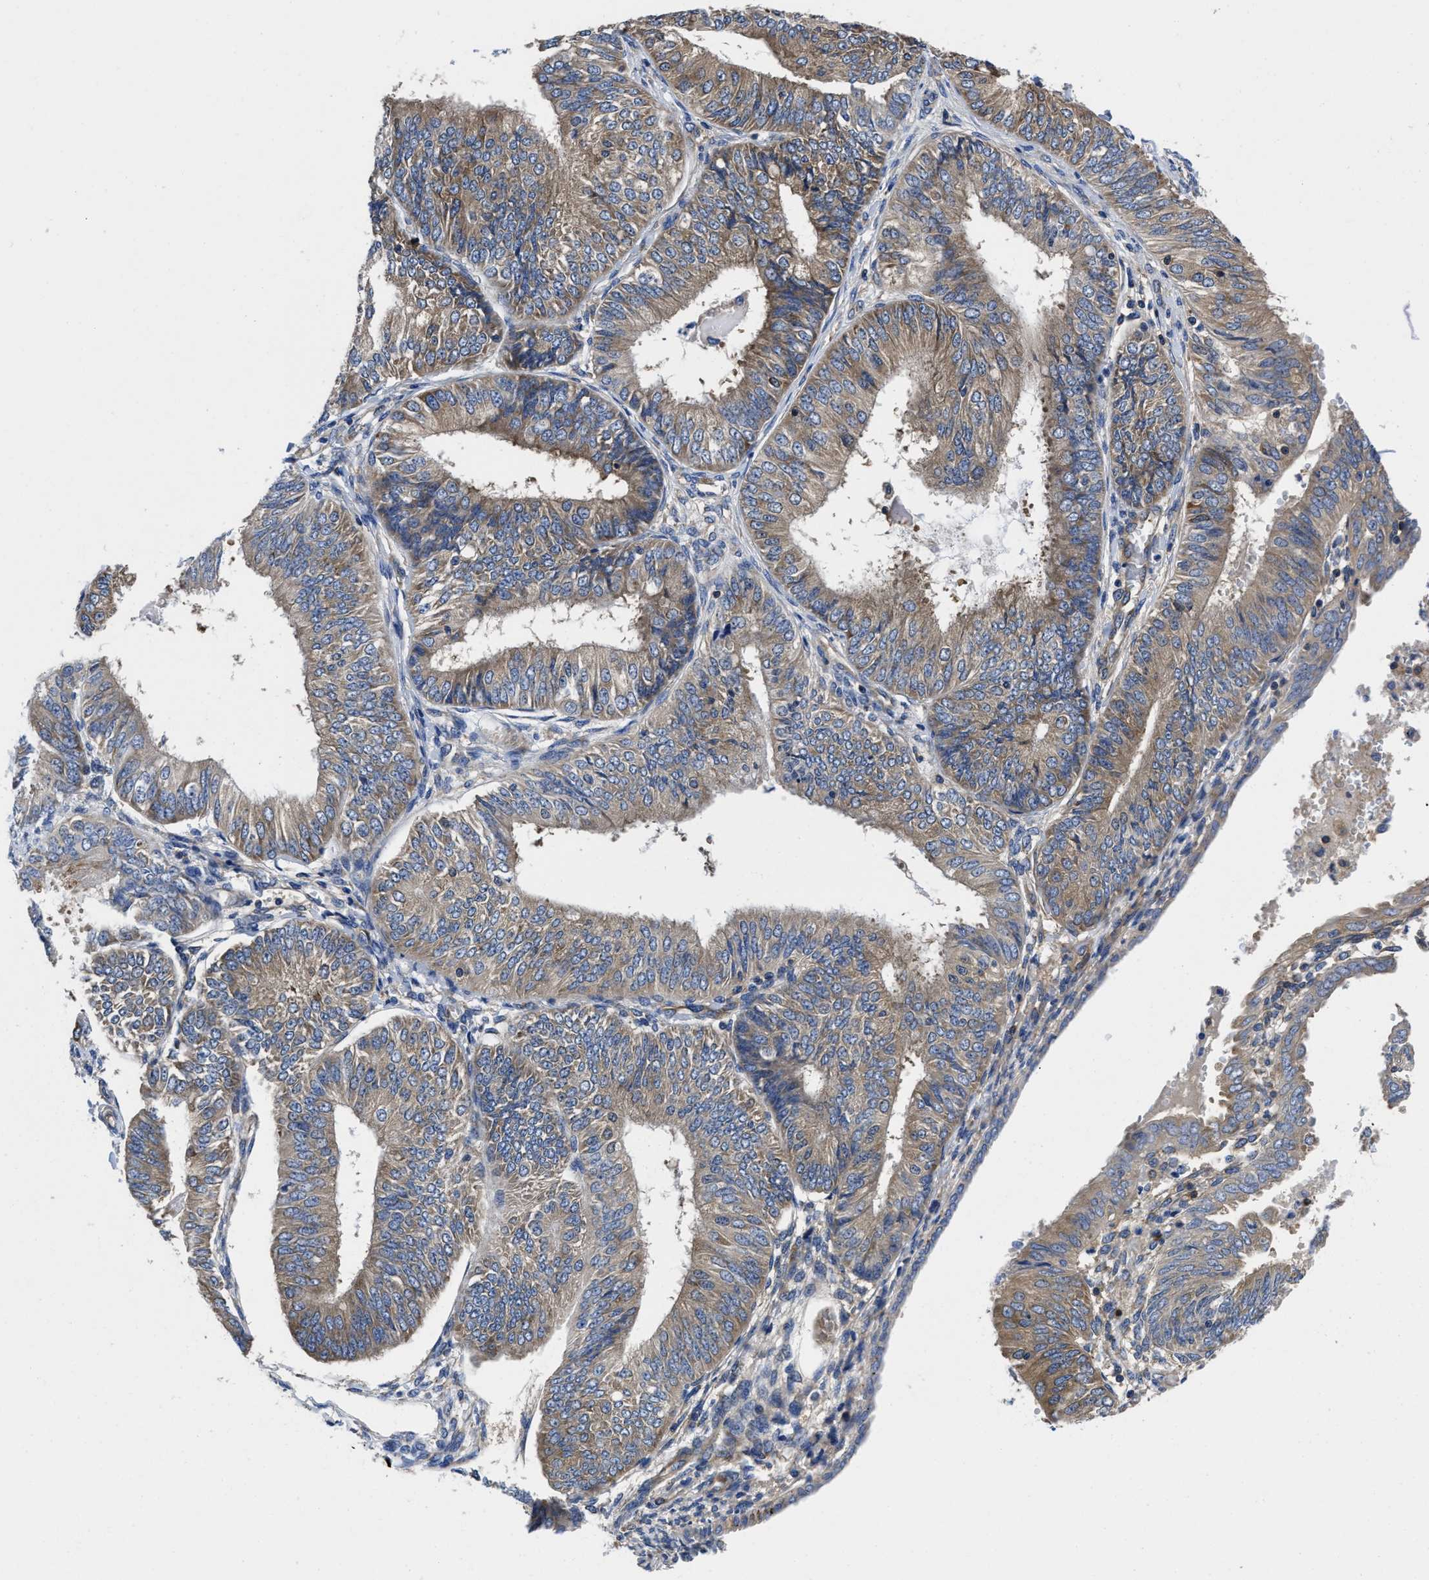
{"staining": {"intensity": "weak", "quantity": ">75%", "location": "cytoplasmic/membranous"}, "tissue": "endometrial cancer", "cell_type": "Tumor cells", "image_type": "cancer", "snomed": [{"axis": "morphology", "description": "Adenocarcinoma, NOS"}, {"axis": "topography", "description": "Endometrium"}], "caption": "The immunohistochemical stain labels weak cytoplasmic/membranous expression in tumor cells of endometrial cancer (adenocarcinoma) tissue. (IHC, brightfield microscopy, high magnification).", "gene": "YARS1", "patient": {"sex": "female", "age": 58}}